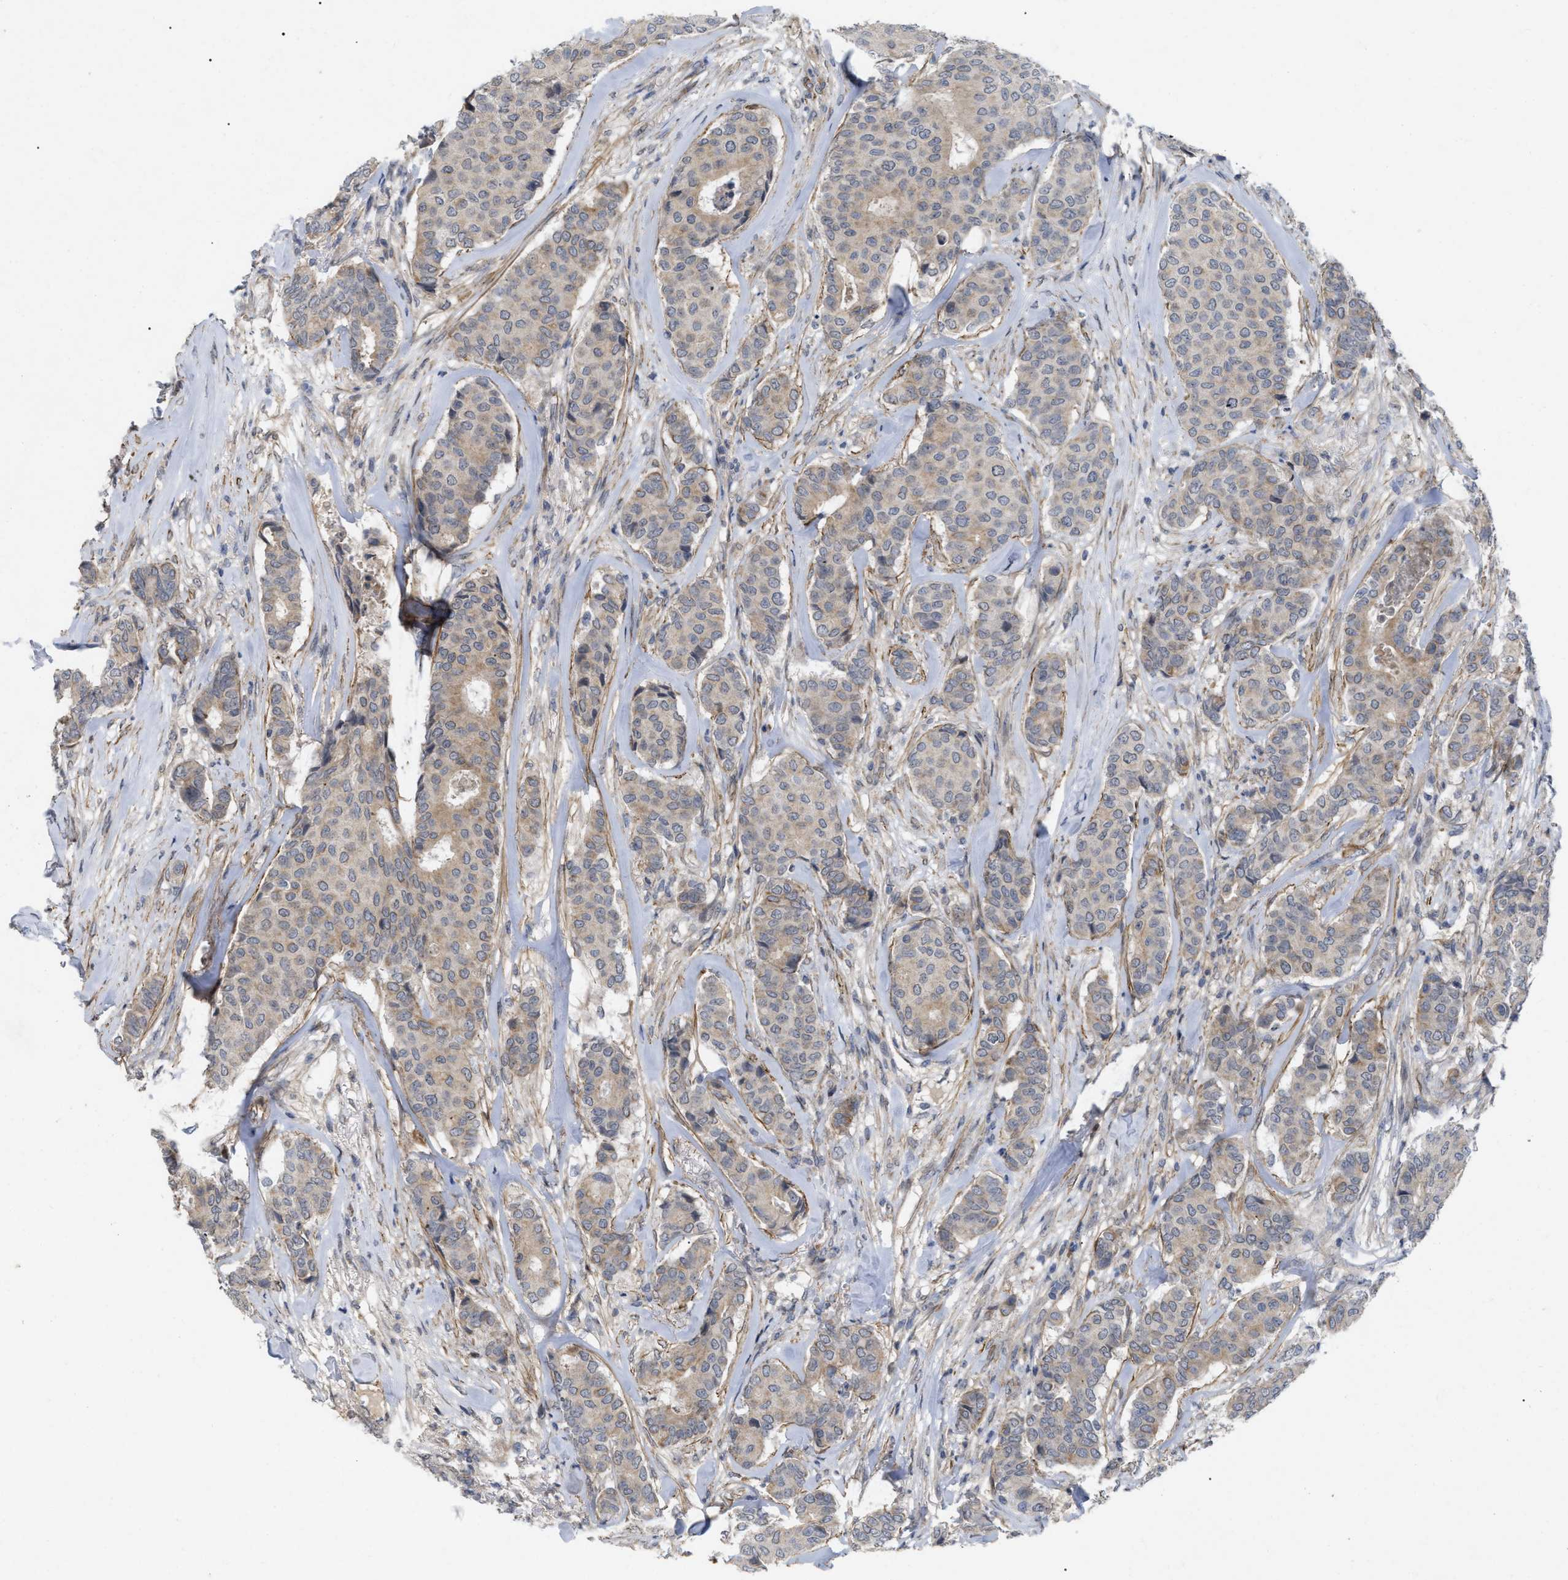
{"staining": {"intensity": "weak", "quantity": ">75%", "location": "cytoplasmic/membranous"}, "tissue": "breast cancer", "cell_type": "Tumor cells", "image_type": "cancer", "snomed": [{"axis": "morphology", "description": "Duct carcinoma"}, {"axis": "topography", "description": "Breast"}], "caption": "The micrograph displays a brown stain indicating the presence of a protein in the cytoplasmic/membranous of tumor cells in infiltrating ductal carcinoma (breast).", "gene": "ST6GALNAC6", "patient": {"sex": "female", "age": 75}}